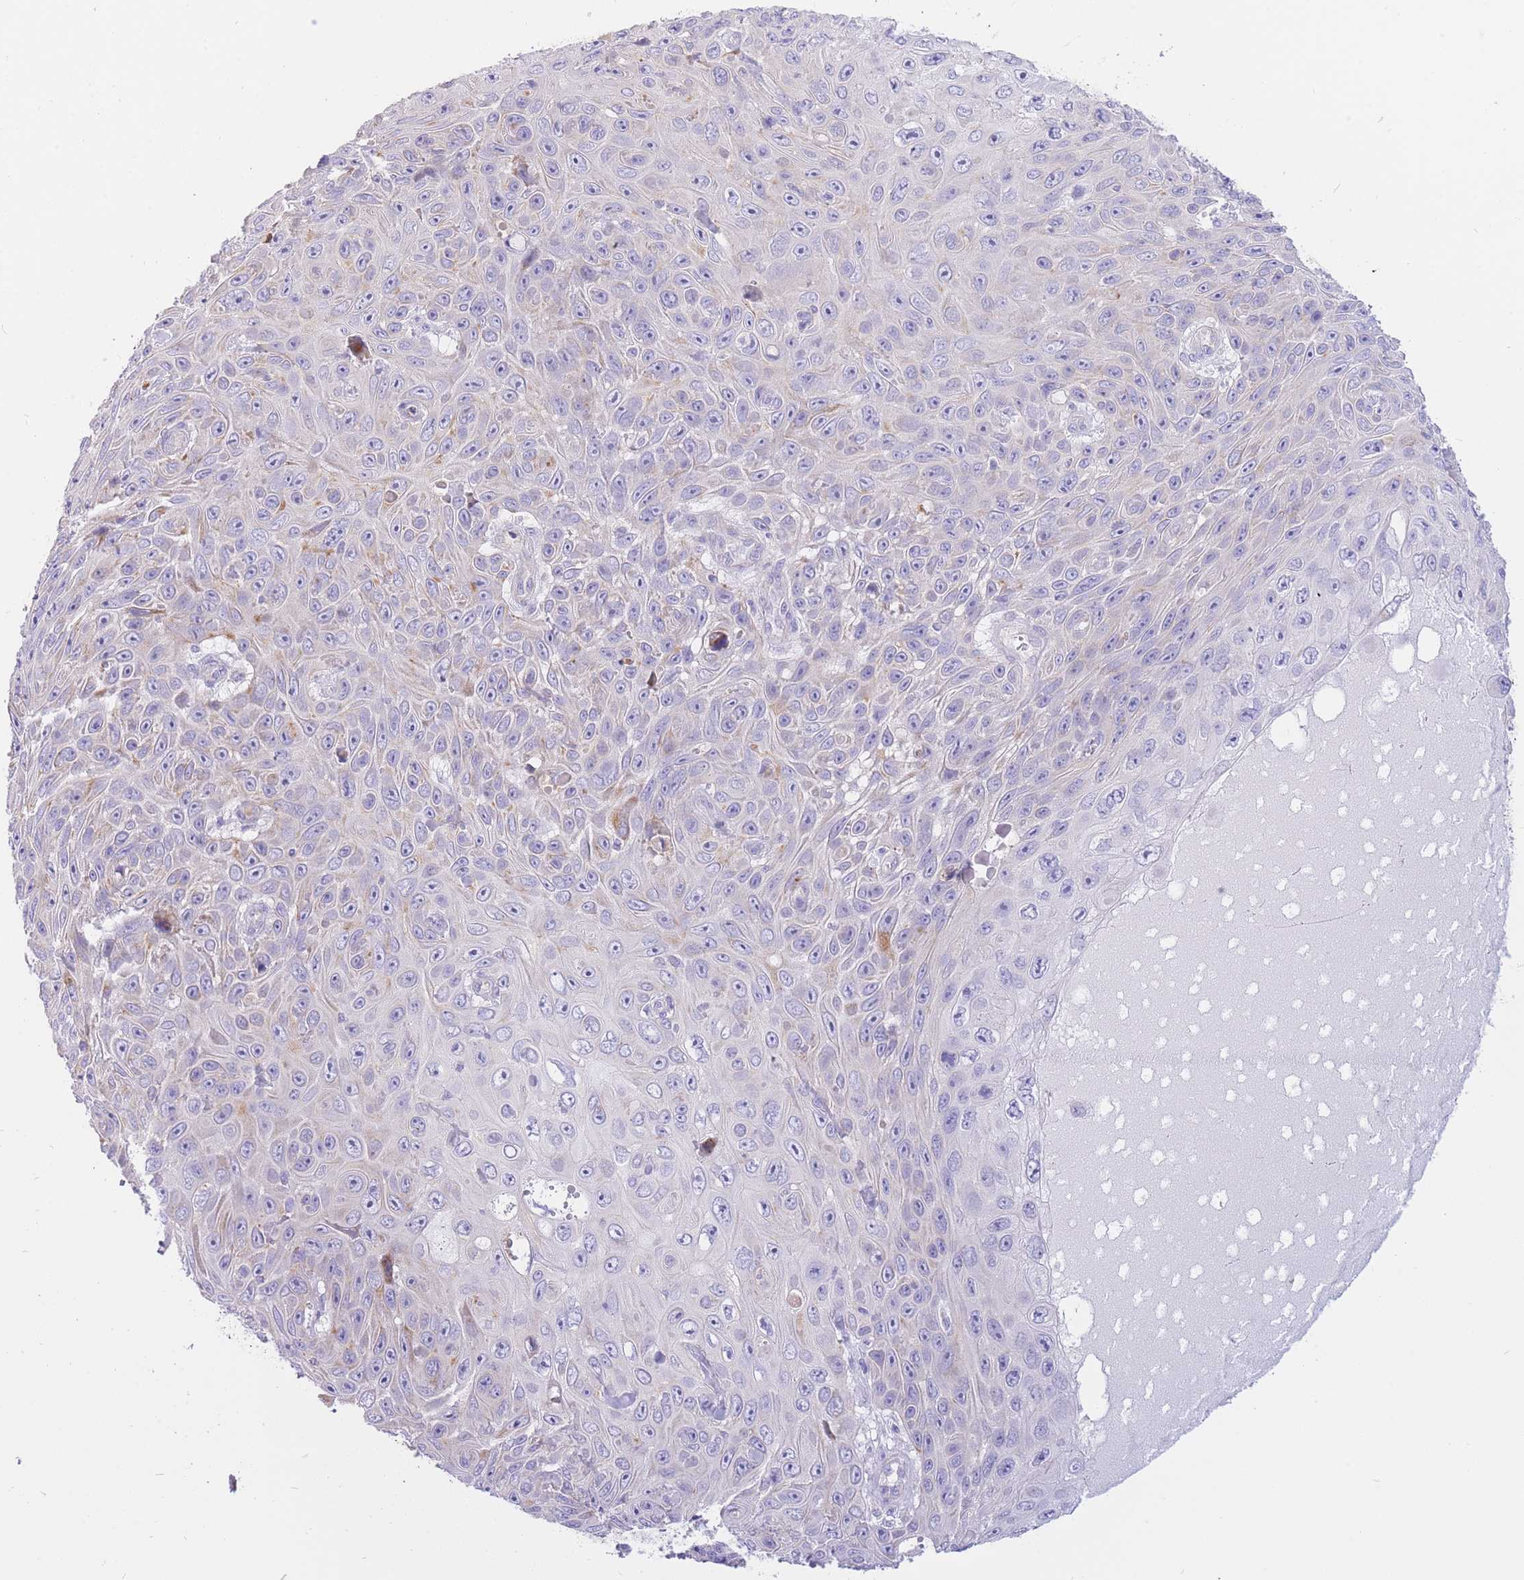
{"staining": {"intensity": "negative", "quantity": "none", "location": "none"}, "tissue": "skin cancer", "cell_type": "Tumor cells", "image_type": "cancer", "snomed": [{"axis": "morphology", "description": "Squamous cell carcinoma, NOS"}, {"axis": "topography", "description": "Skin"}], "caption": "This is a histopathology image of immunohistochemistry (IHC) staining of skin squamous cell carcinoma, which shows no positivity in tumor cells. (Immunohistochemistry, brightfield microscopy, high magnification).", "gene": "SULT1A1", "patient": {"sex": "male", "age": 82}}